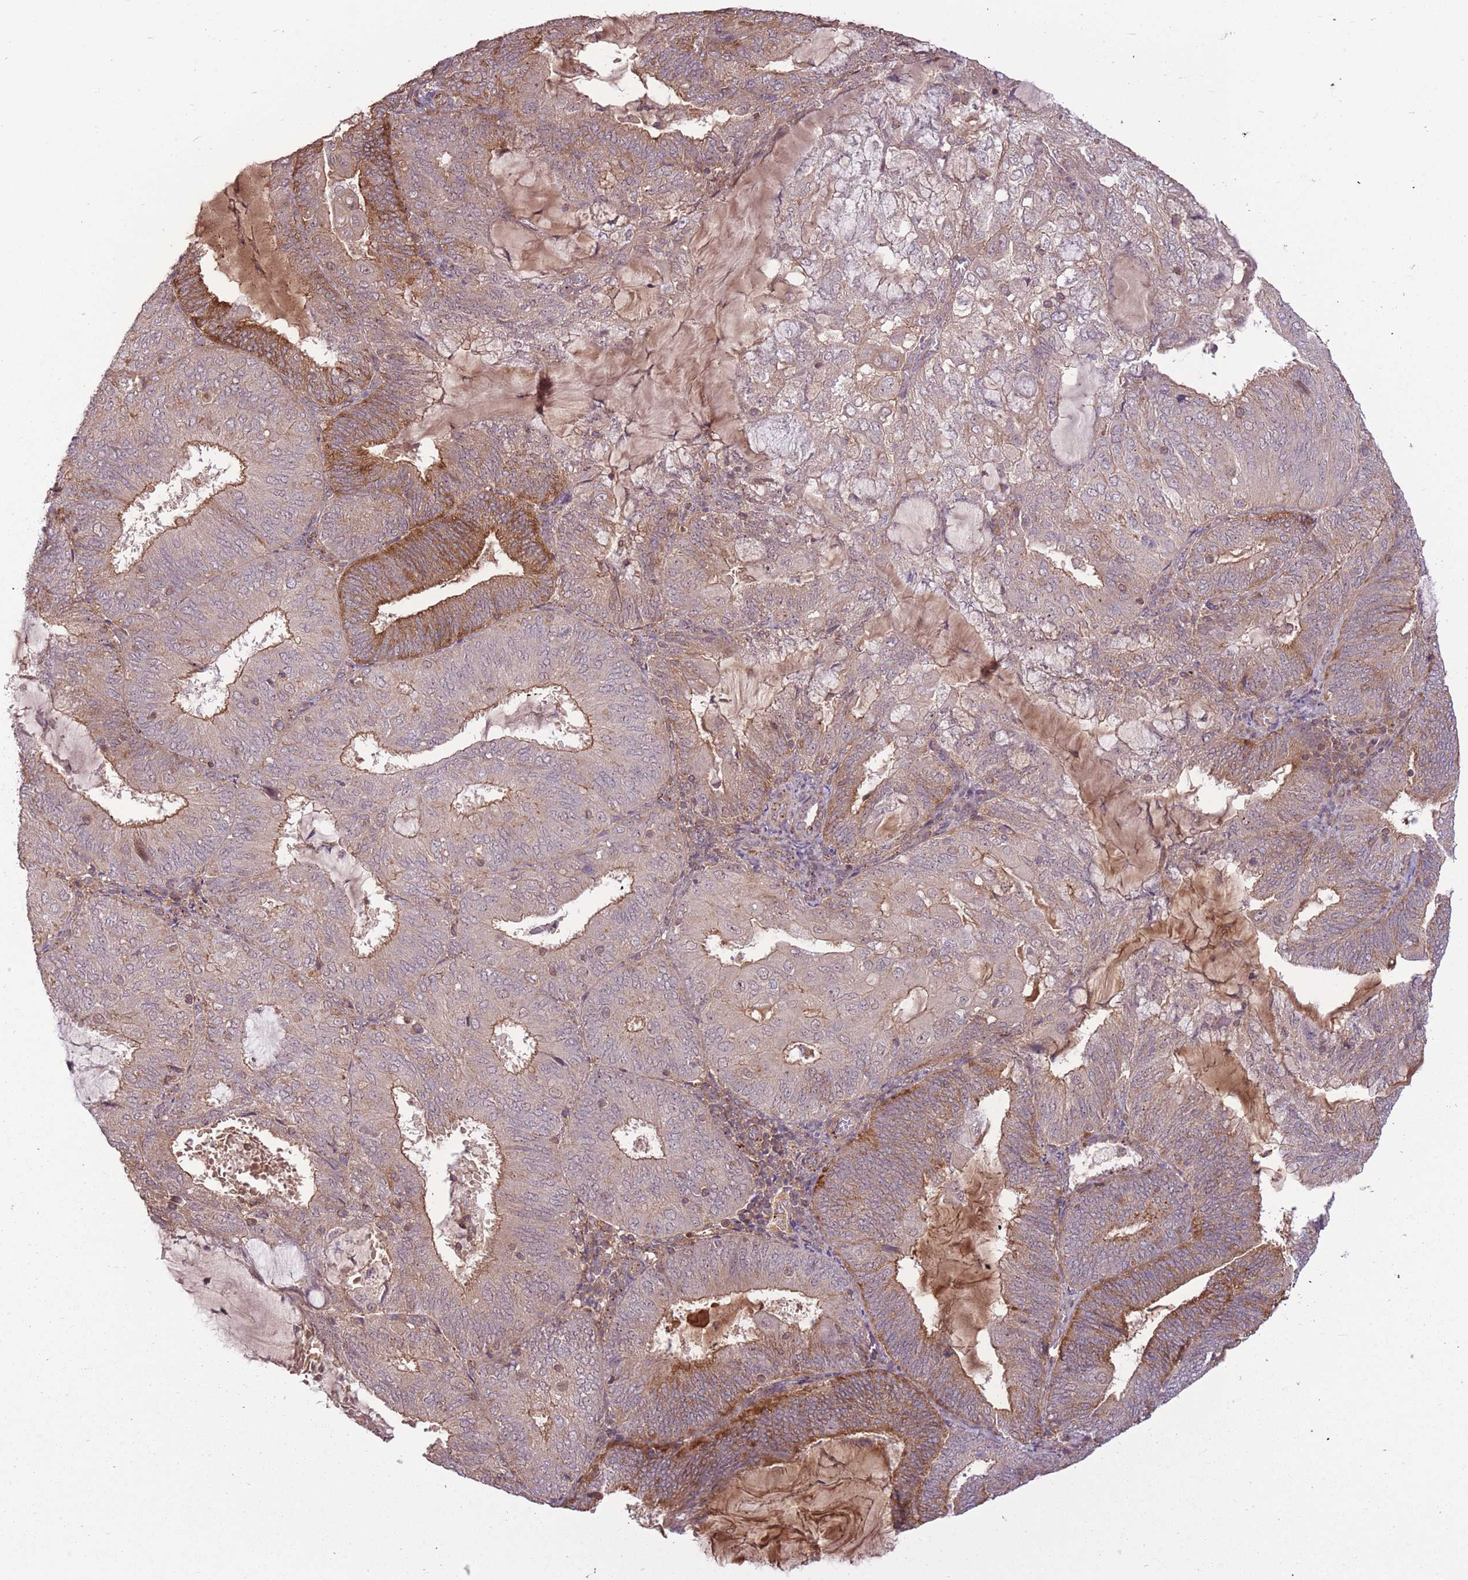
{"staining": {"intensity": "moderate", "quantity": "25%-75%", "location": "cytoplasmic/membranous"}, "tissue": "endometrial cancer", "cell_type": "Tumor cells", "image_type": "cancer", "snomed": [{"axis": "morphology", "description": "Adenocarcinoma, NOS"}, {"axis": "topography", "description": "Endometrium"}], "caption": "Protein expression analysis of endometrial cancer (adenocarcinoma) reveals moderate cytoplasmic/membranous staining in approximately 25%-75% of tumor cells.", "gene": "POLR3F", "patient": {"sex": "female", "age": 81}}